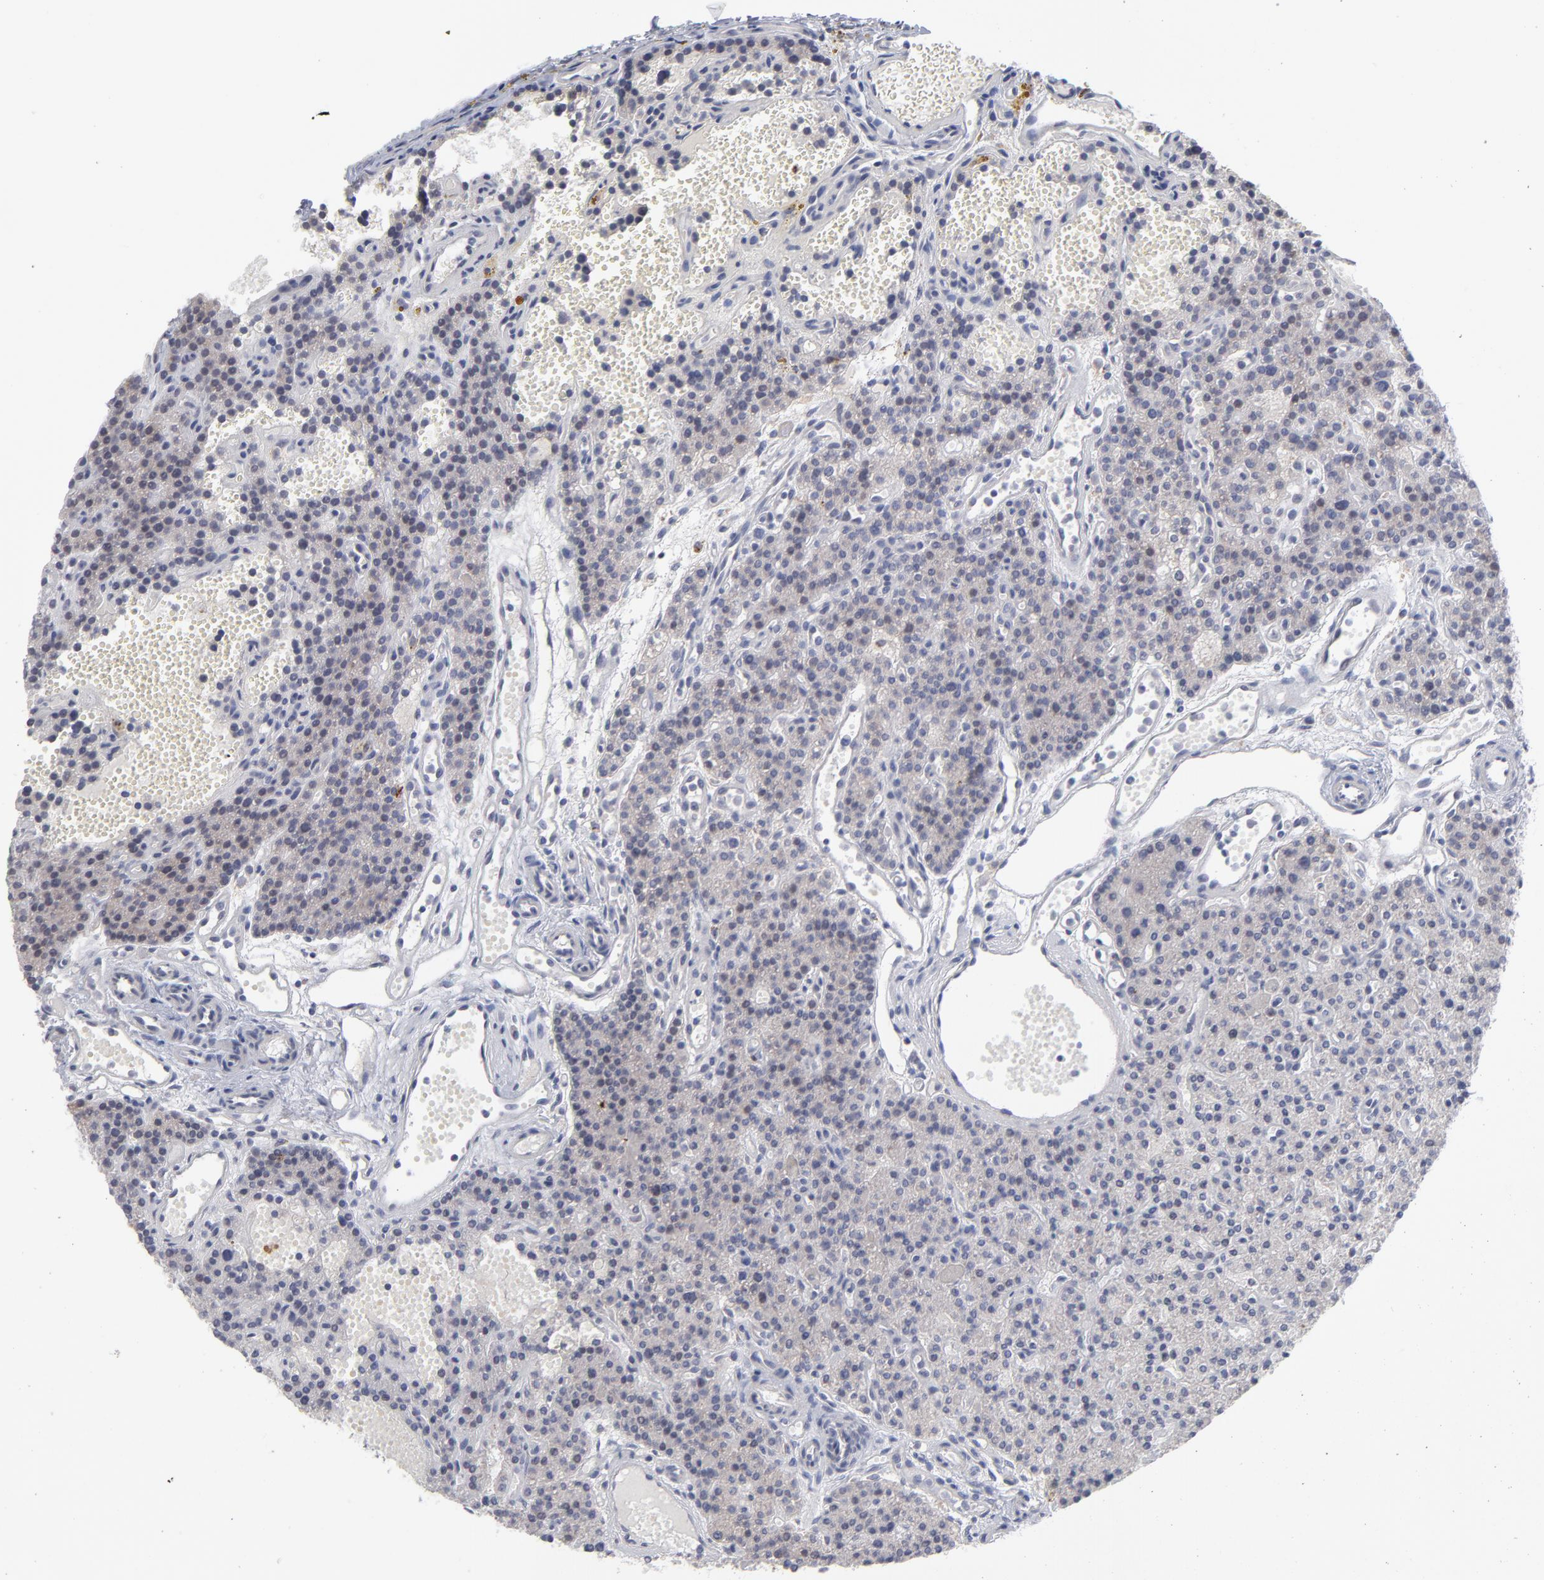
{"staining": {"intensity": "negative", "quantity": "none", "location": "none"}, "tissue": "parathyroid gland", "cell_type": "Glandular cells", "image_type": "normal", "snomed": [{"axis": "morphology", "description": "Normal tissue, NOS"}, {"axis": "topography", "description": "Parathyroid gland"}], "caption": "High magnification brightfield microscopy of unremarkable parathyroid gland stained with DAB (3,3'-diaminobenzidine) (brown) and counterstained with hematoxylin (blue): glandular cells show no significant positivity. Nuclei are stained in blue.", "gene": "RPS24", "patient": {"sex": "male", "age": 25}}